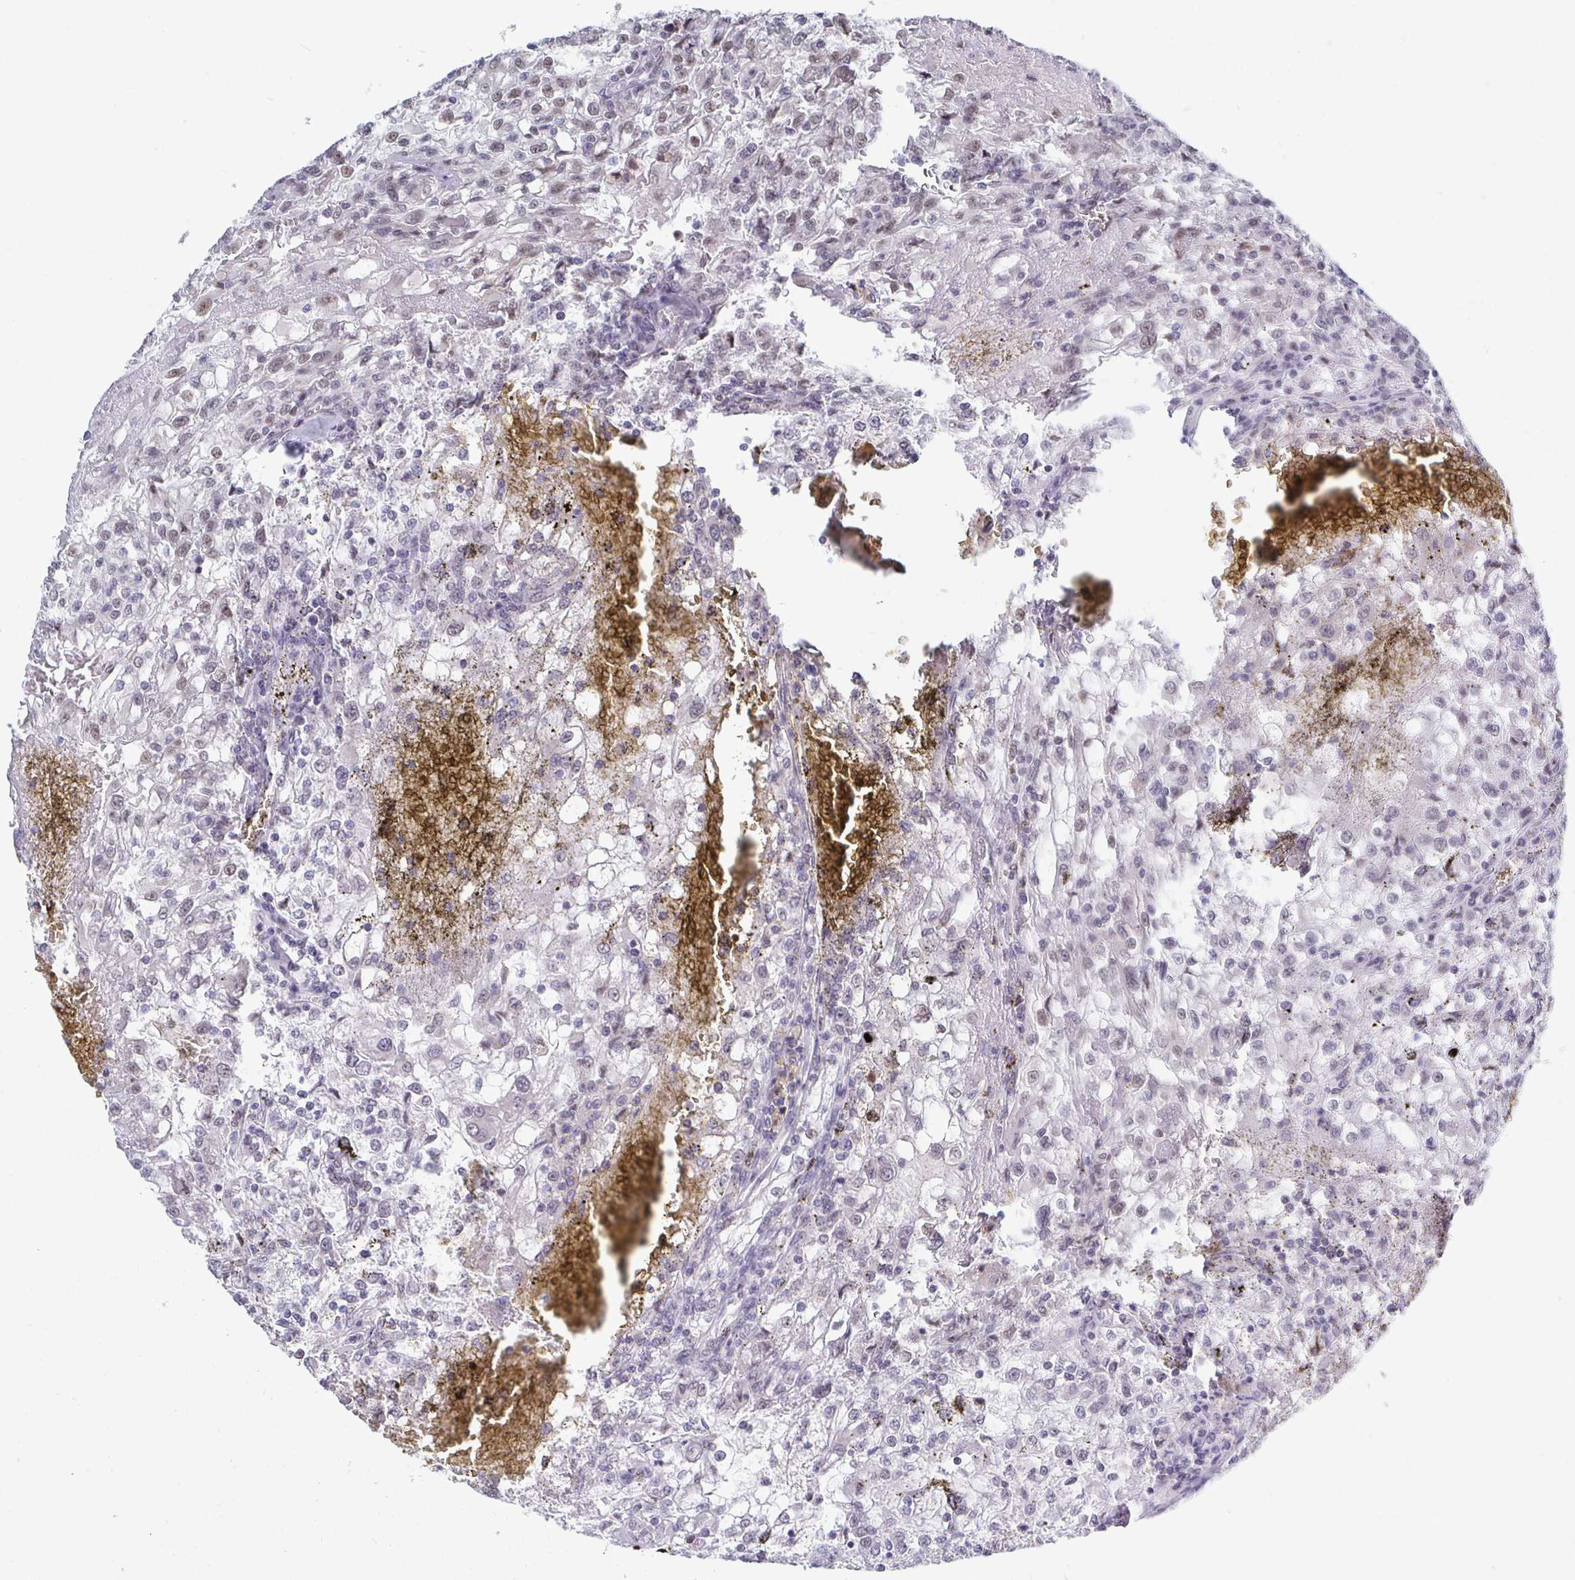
{"staining": {"intensity": "weak", "quantity": "25%-75%", "location": "nuclear"}, "tissue": "renal cancer", "cell_type": "Tumor cells", "image_type": "cancer", "snomed": [{"axis": "morphology", "description": "Adenocarcinoma, NOS"}, {"axis": "topography", "description": "Kidney"}], "caption": "Immunohistochemical staining of human renal cancer (adenocarcinoma) shows low levels of weak nuclear positivity in approximately 25%-75% of tumor cells. The staining is performed using DAB brown chromogen to label protein expression. The nuclei are counter-stained blue using hematoxylin.", "gene": "TRIP12", "patient": {"sex": "female", "age": 74}}